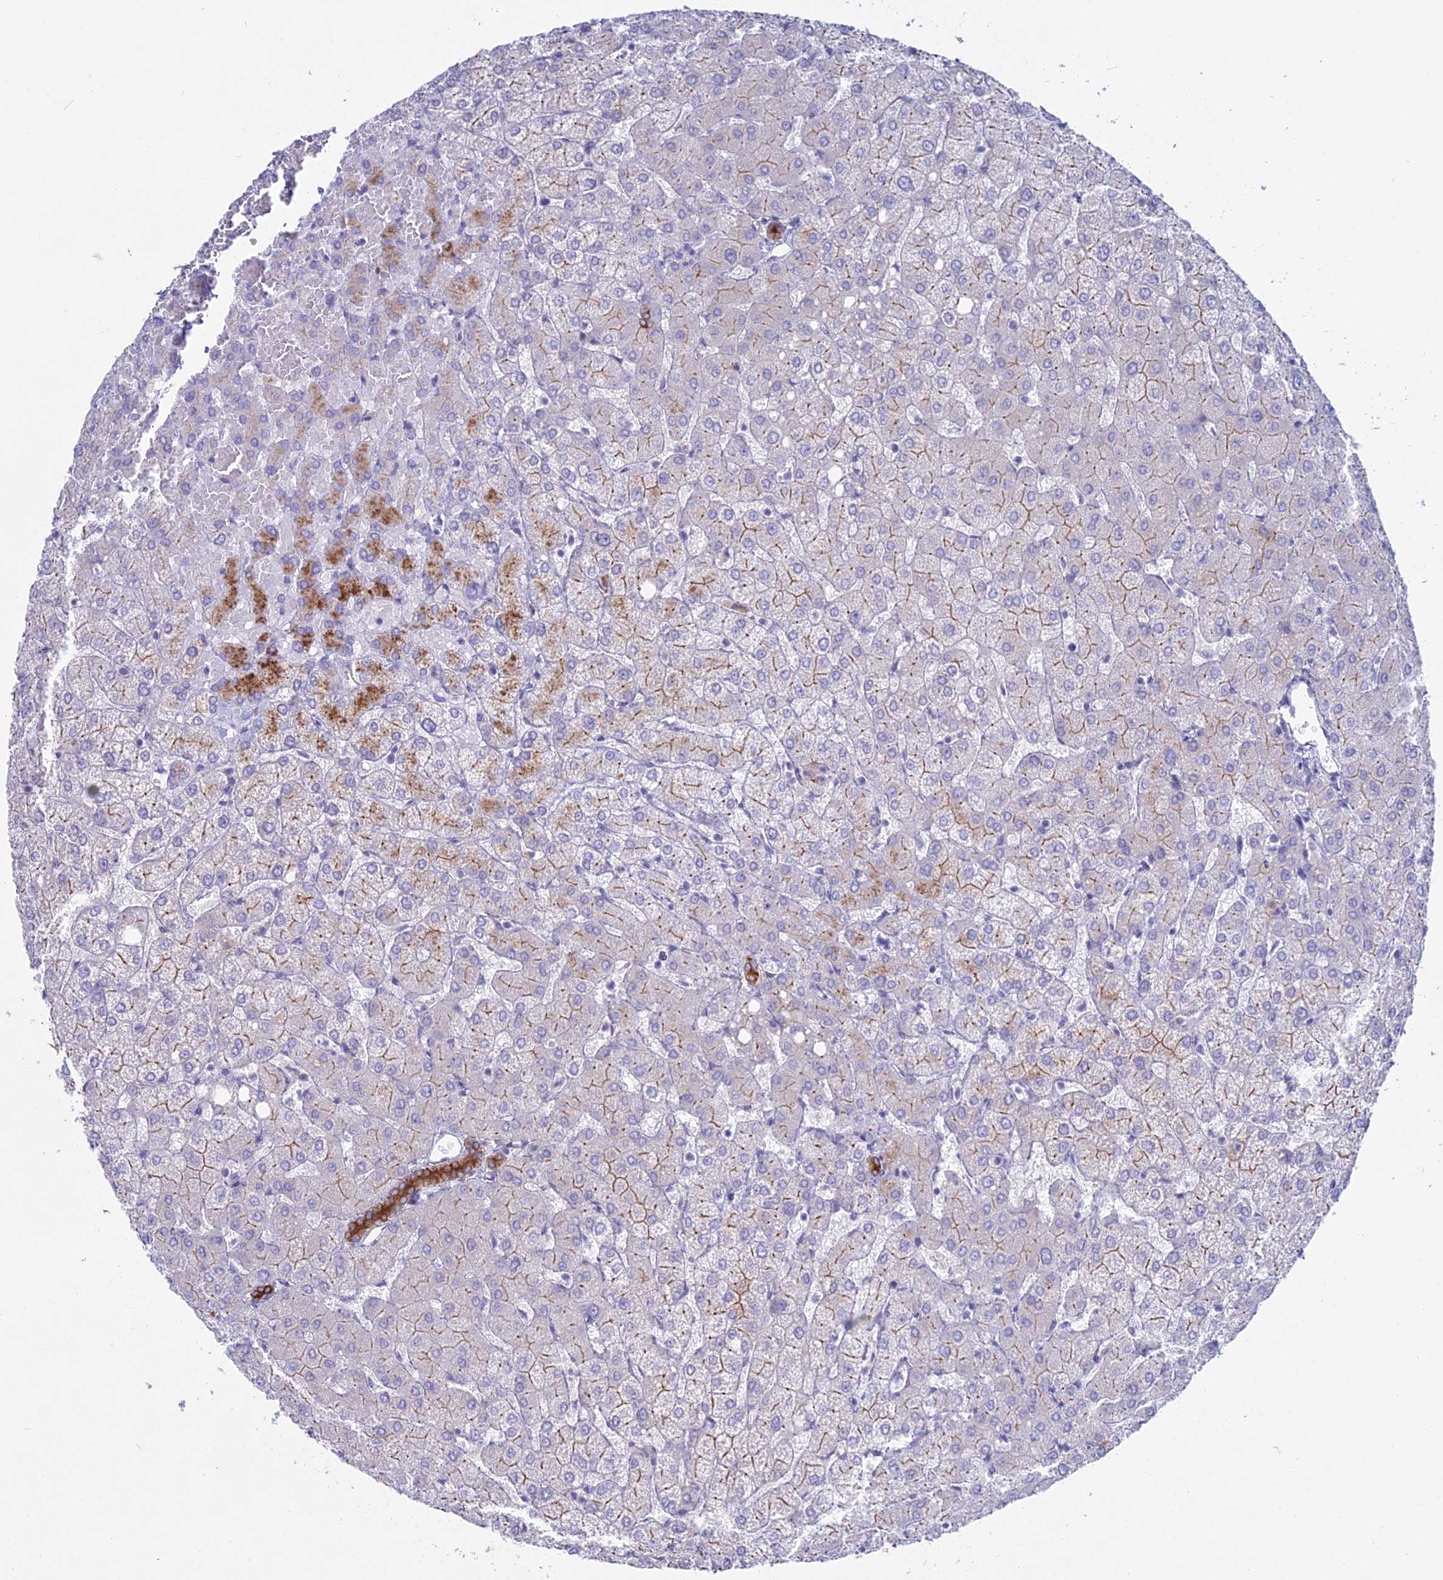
{"staining": {"intensity": "strong", "quantity": ">75%", "location": "cytoplasmic/membranous"}, "tissue": "liver", "cell_type": "Cholangiocytes", "image_type": "normal", "snomed": [{"axis": "morphology", "description": "Normal tissue, NOS"}, {"axis": "topography", "description": "Liver"}], "caption": "Immunohistochemical staining of benign liver exhibits >75% levels of strong cytoplasmic/membranous protein positivity in approximately >75% of cholangiocytes. (DAB IHC, brown staining for protein, blue staining for nuclei).", "gene": "MYO5B", "patient": {"sex": "female", "age": 54}}